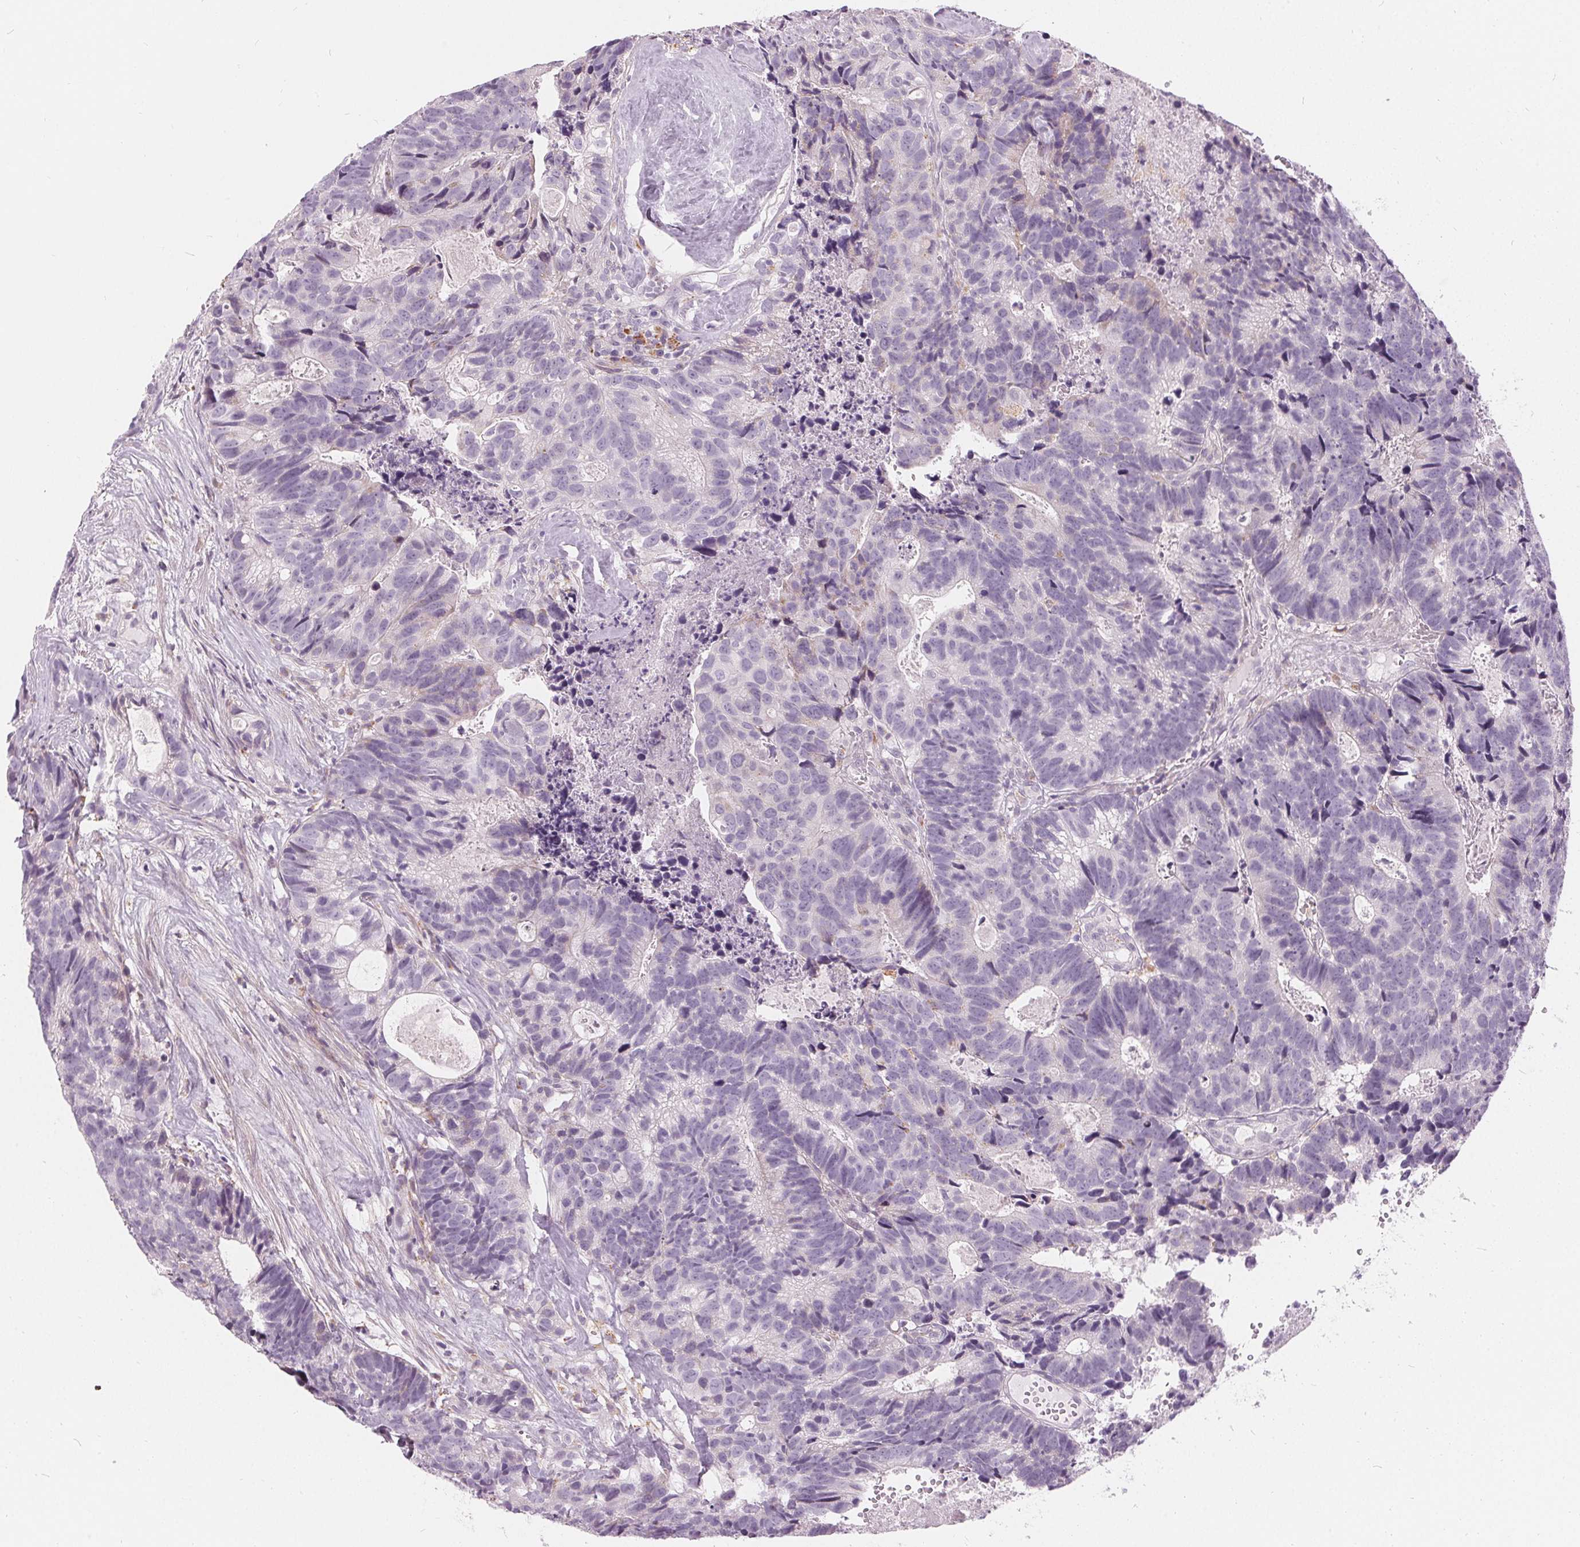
{"staining": {"intensity": "negative", "quantity": "none", "location": "none"}, "tissue": "head and neck cancer", "cell_type": "Tumor cells", "image_type": "cancer", "snomed": [{"axis": "morphology", "description": "Adenocarcinoma, NOS"}, {"axis": "topography", "description": "Head-Neck"}], "caption": "Histopathology image shows no protein expression in tumor cells of head and neck cancer (adenocarcinoma) tissue.", "gene": "HOPX", "patient": {"sex": "male", "age": 62}}